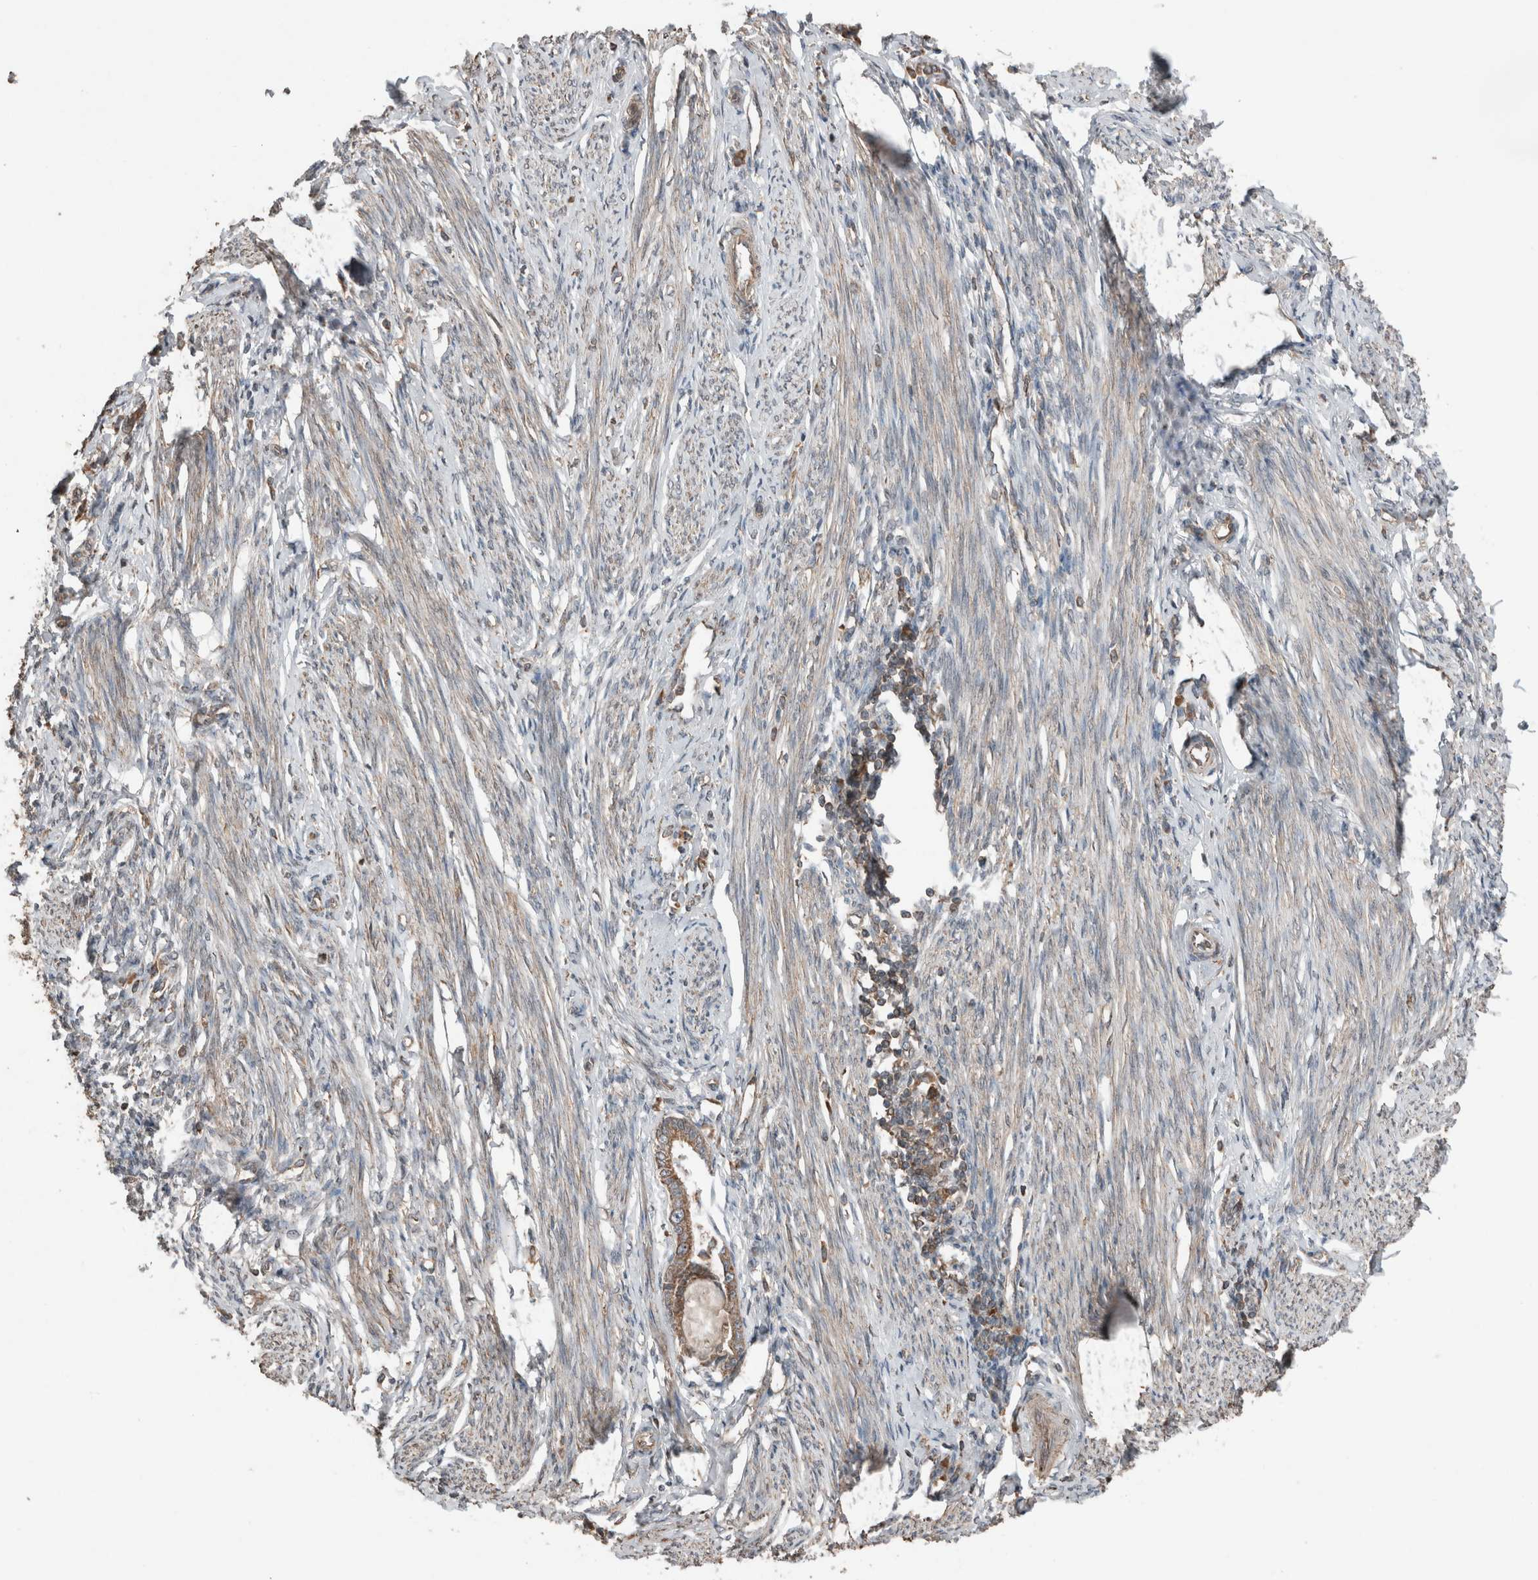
{"staining": {"intensity": "moderate", "quantity": "<25%", "location": "cytoplasmic/membranous"}, "tissue": "endometrium", "cell_type": "Cells in endometrial stroma", "image_type": "normal", "snomed": [{"axis": "morphology", "description": "Normal tissue, NOS"}, {"axis": "topography", "description": "Endometrium"}], "caption": "Immunohistochemical staining of unremarkable endometrium displays moderate cytoplasmic/membranous protein expression in about <25% of cells in endometrial stroma. (DAB IHC with brightfield microscopy, high magnification).", "gene": "KLK14", "patient": {"sex": "female", "age": 56}}